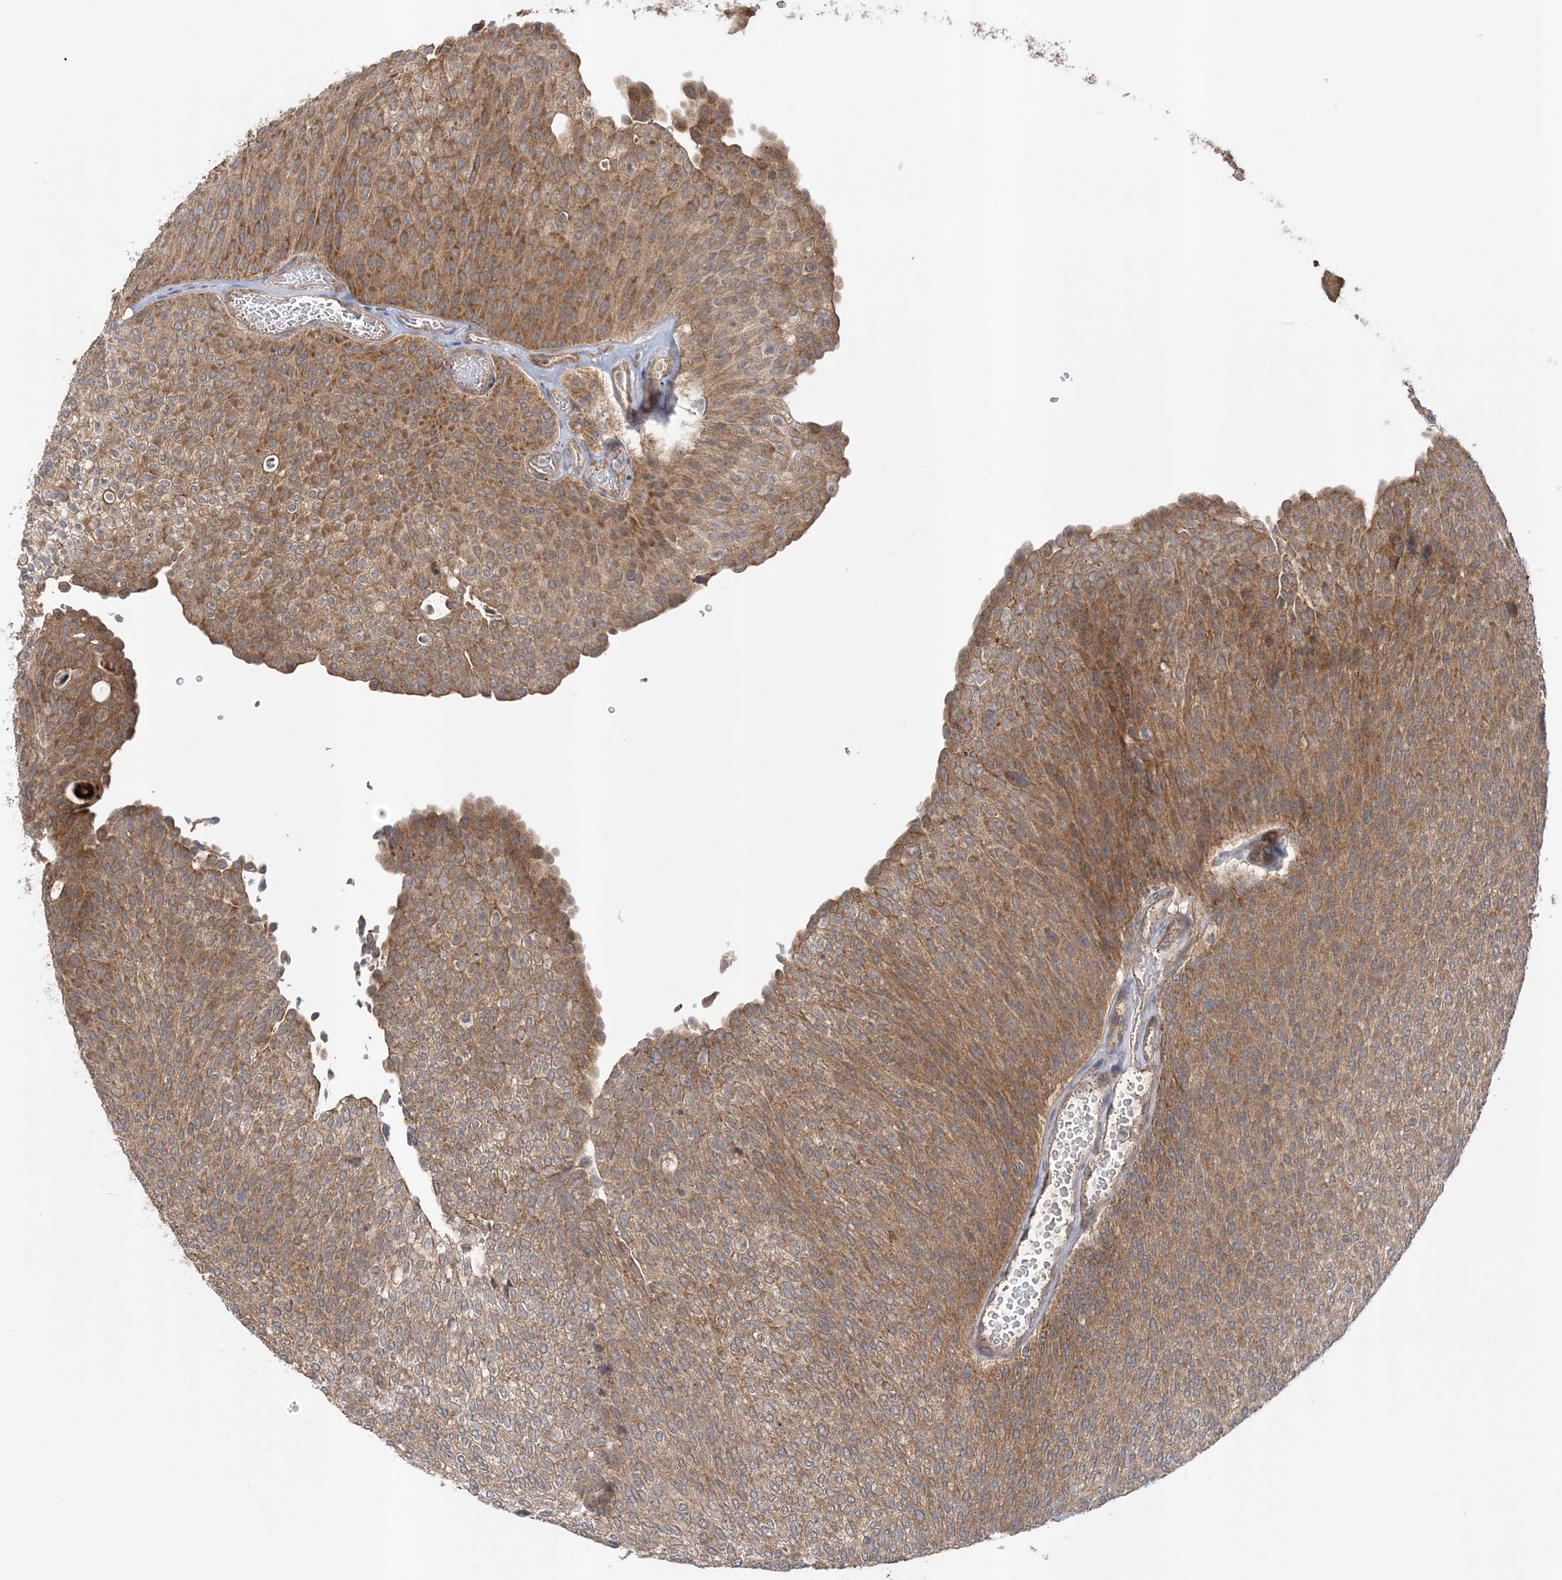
{"staining": {"intensity": "moderate", "quantity": ">75%", "location": "cytoplasmic/membranous"}, "tissue": "urothelial cancer", "cell_type": "Tumor cells", "image_type": "cancer", "snomed": [{"axis": "morphology", "description": "Urothelial carcinoma, Low grade"}, {"axis": "topography", "description": "Urinary bladder"}], "caption": "Urothelial carcinoma (low-grade) was stained to show a protein in brown. There is medium levels of moderate cytoplasmic/membranous expression in approximately >75% of tumor cells.", "gene": "MMADHC", "patient": {"sex": "female", "age": 79}}